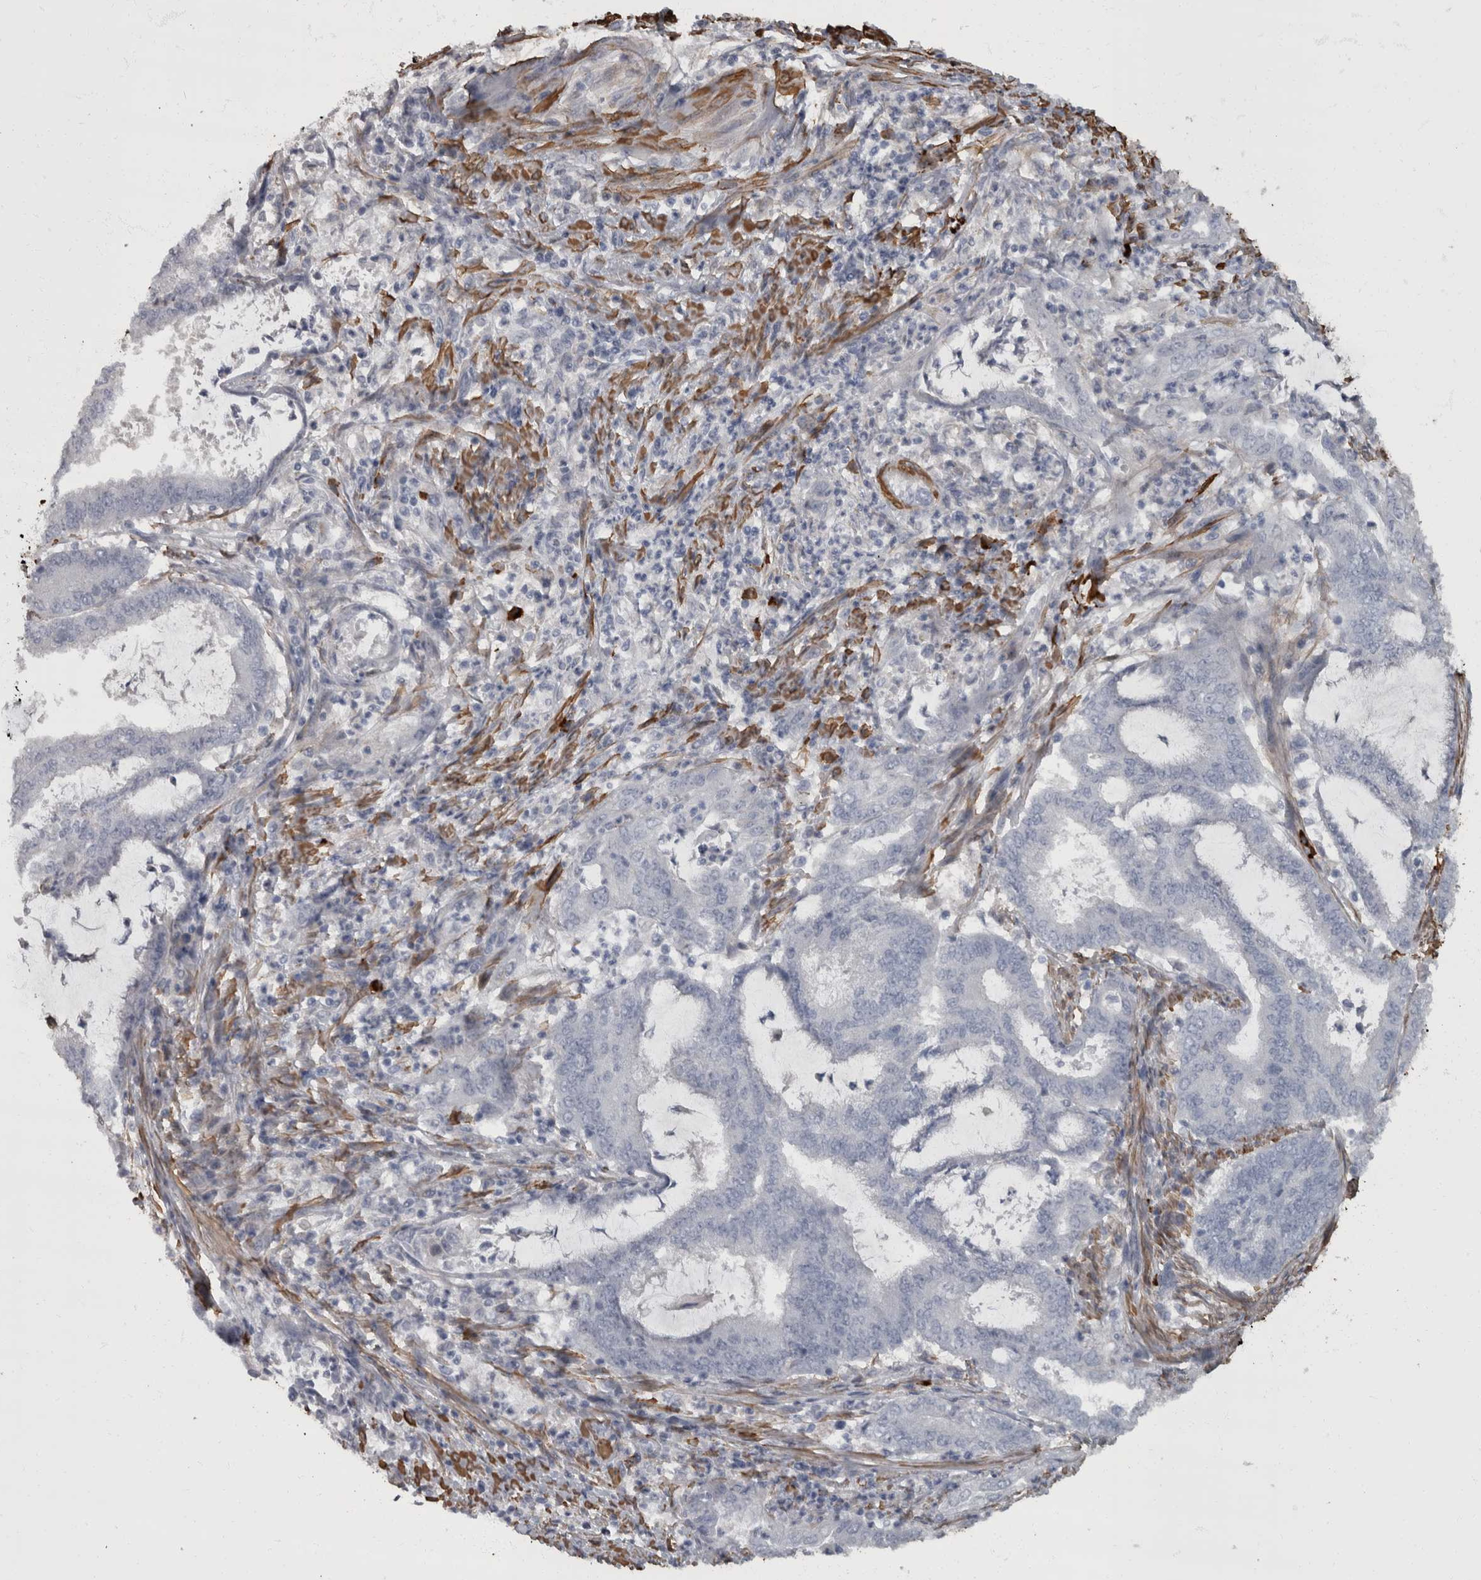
{"staining": {"intensity": "negative", "quantity": "none", "location": "none"}, "tissue": "endometrial cancer", "cell_type": "Tumor cells", "image_type": "cancer", "snomed": [{"axis": "morphology", "description": "Adenocarcinoma, NOS"}, {"axis": "topography", "description": "Endometrium"}], "caption": "Tumor cells are negative for protein expression in human endometrial cancer.", "gene": "MASTL", "patient": {"sex": "female", "age": 51}}